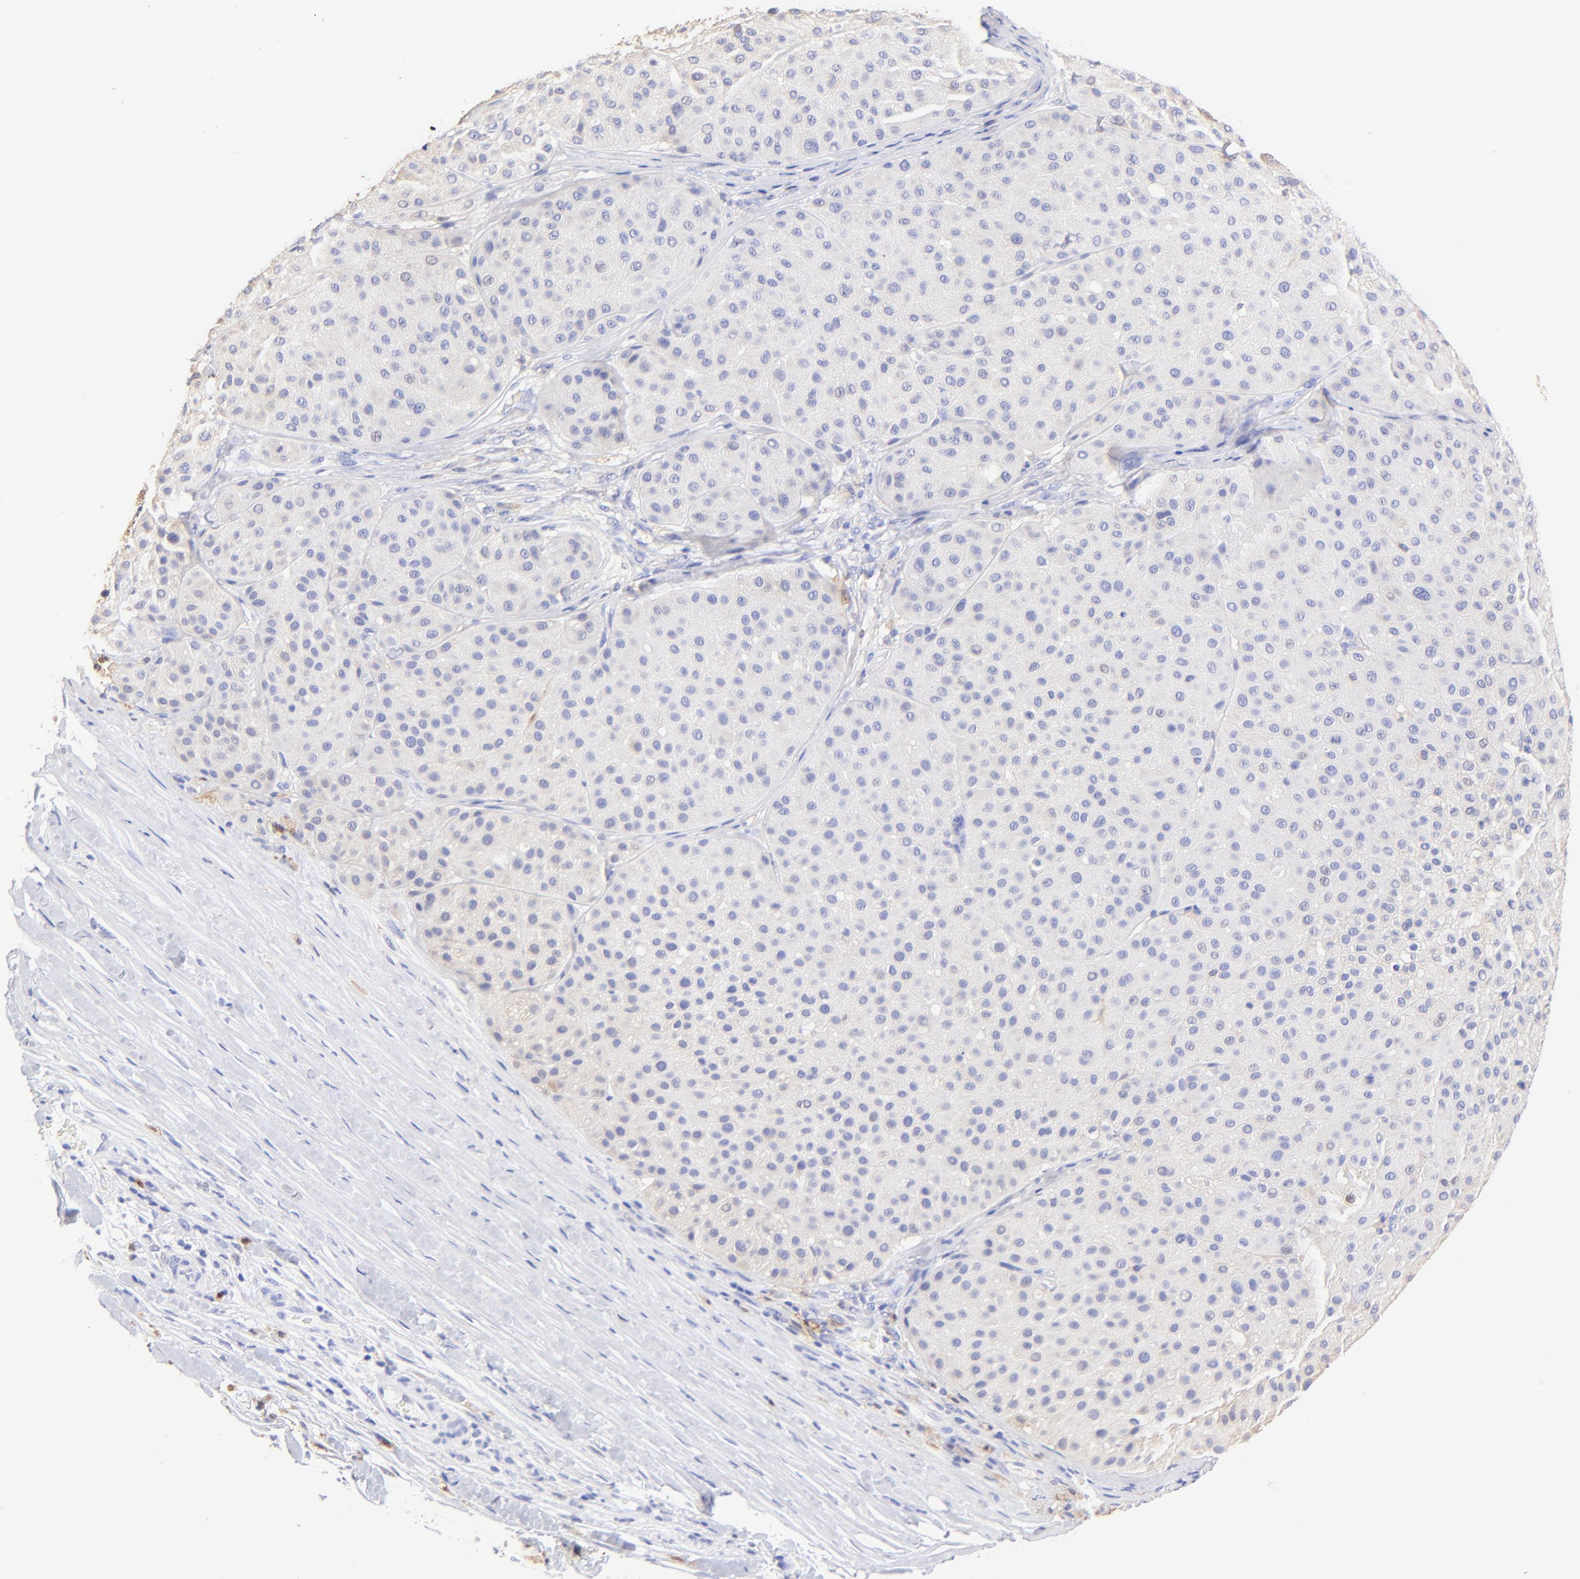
{"staining": {"intensity": "negative", "quantity": "none", "location": "none"}, "tissue": "melanoma", "cell_type": "Tumor cells", "image_type": "cancer", "snomed": [{"axis": "morphology", "description": "Normal tissue, NOS"}, {"axis": "morphology", "description": "Malignant melanoma, Metastatic site"}, {"axis": "topography", "description": "Skin"}], "caption": "There is no significant positivity in tumor cells of malignant melanoma (metastatic site).", "gene": "ALDH1A1", "patient": {"sex": "male", "age": 41}}